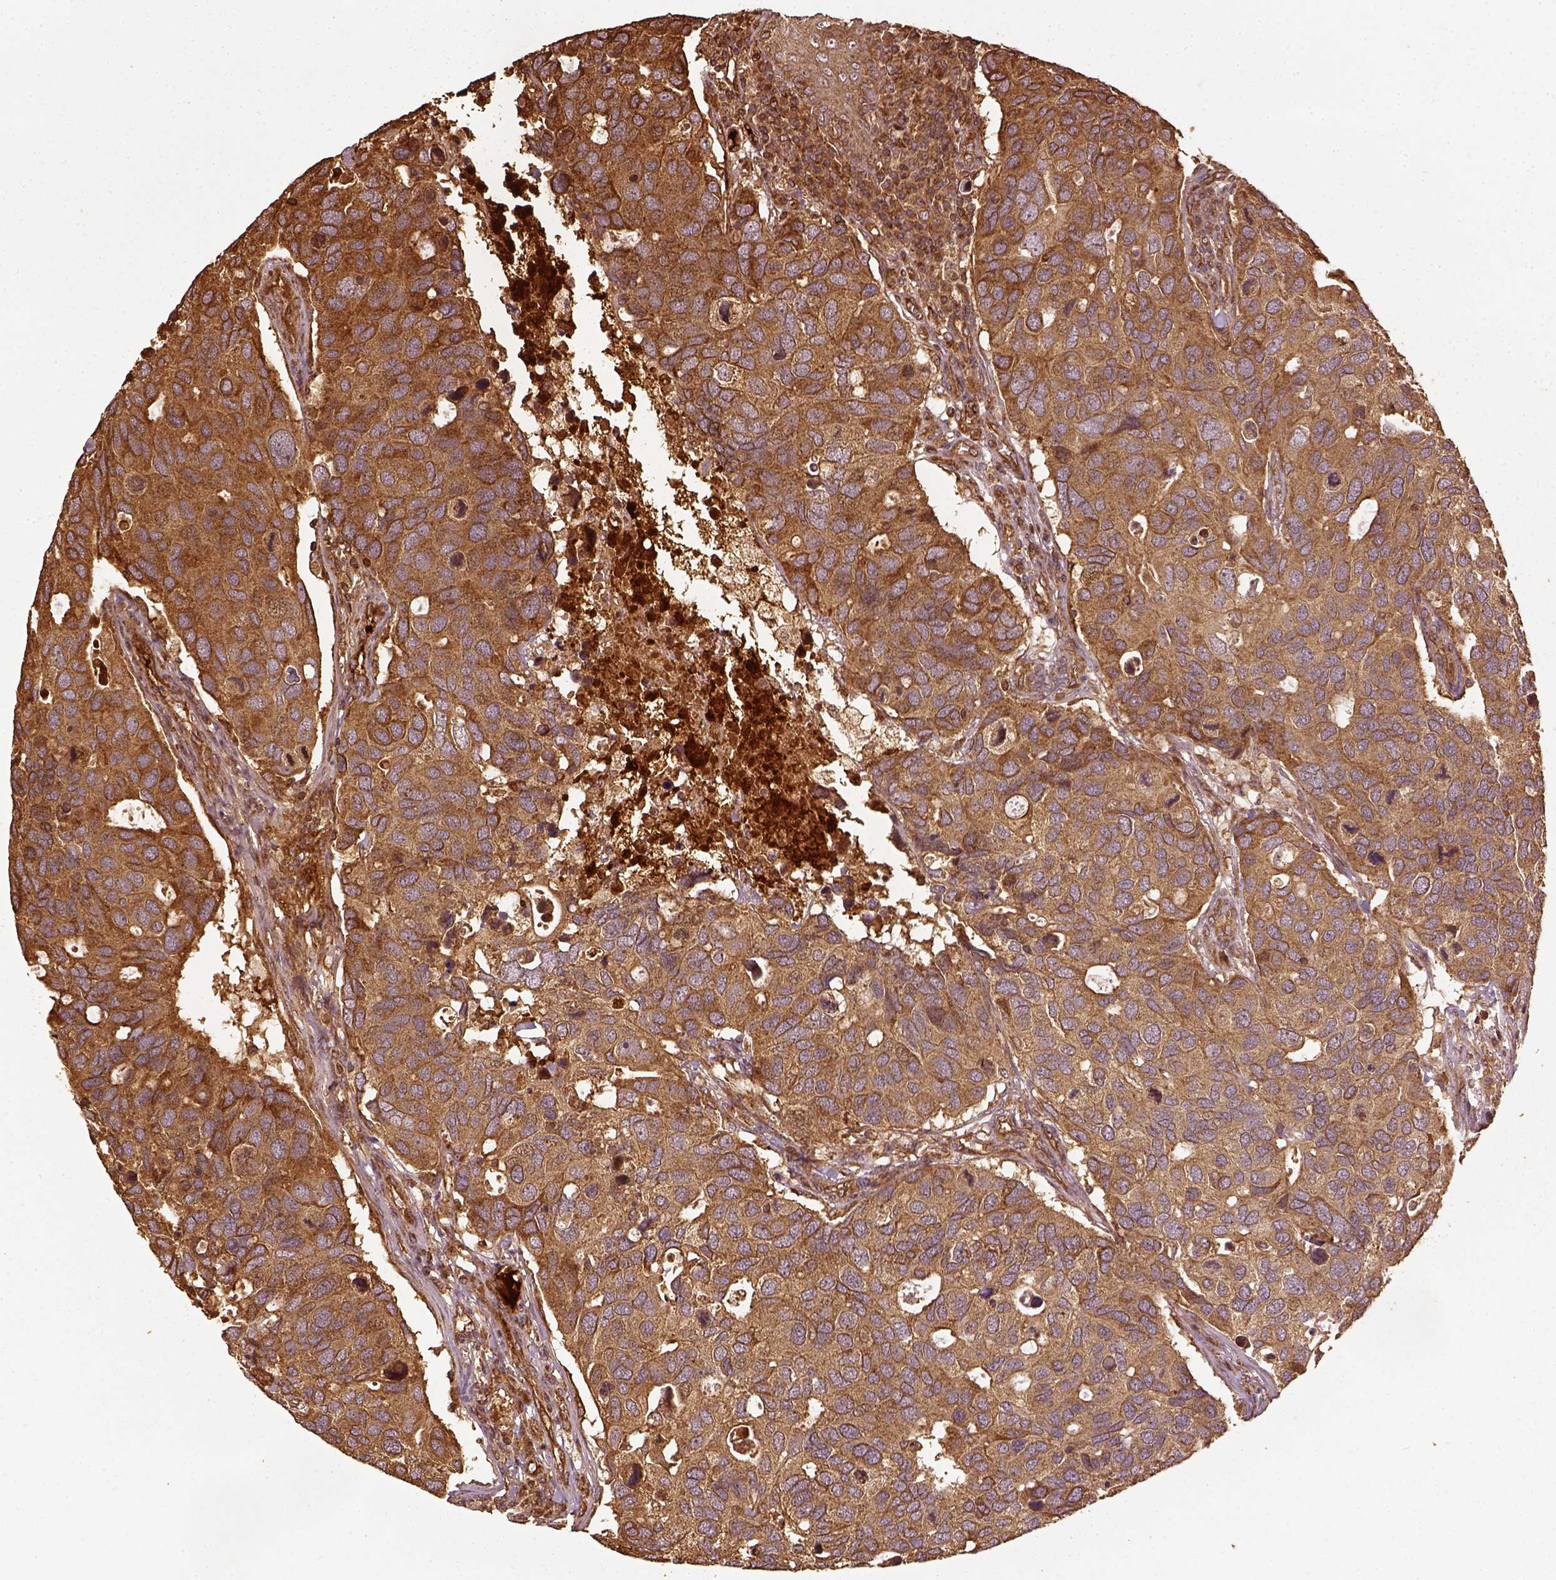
{"staining": {"intensity": "moderate", "quantity": ">75%", "location": "cytoplasmic/membranous"}, "tissue": "breast cancer", "cell_type": "Tumor cells", "image_type": "cancer", "snomed": [{"axis": "morphology", "description": "Duct carcinoma"}, {"axis": "topography", "description": "Breast"}], "caption": "This photomicrograph shows breast cancer stained with IHC to label a protein in brown. The cytoplasmic/membranous of tumor cells show moderate positivity for the protein. Nuclei are counter-stained blue.", "gene": "VEGFA", "patient": {"sex": "female", "age": 83}}